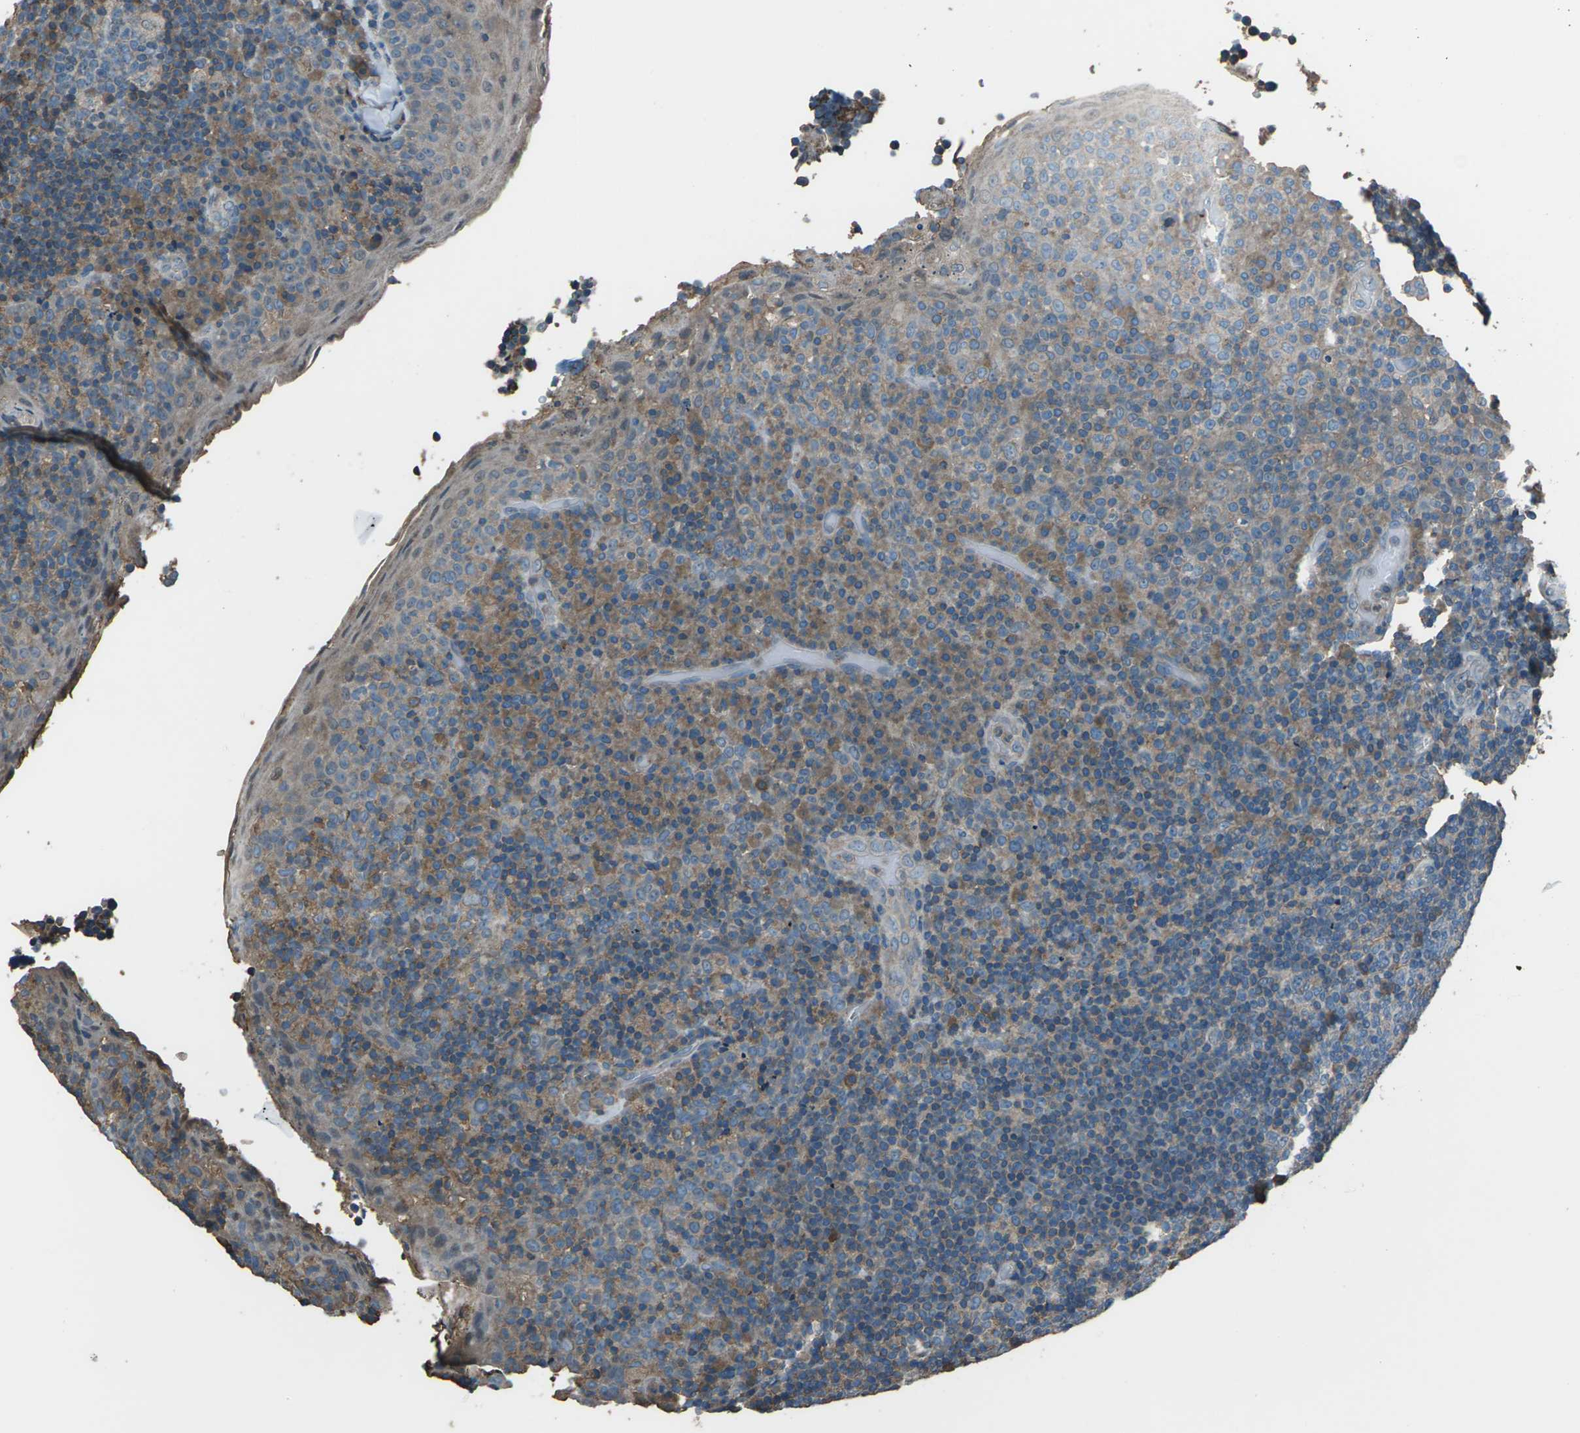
{"staining": {"intensity": "moderate", "quantity": "<25%", "location": "cytoplasmic/membranous"}, "tissue": "tonsil", "cell_type": "Germinal center cells", "image_type": "normal", "snomed": [{"axis": "morphology", "description": "Normal tissue, NOS"}, {"axis": "topography", "description": "Tonsil"}], "caption": "An immunohistochemistry photomicrograph of unremarkable tissue is shown. Protein staining in brown shows moderate cytoplasmic/membranous positivity in tonsil within germinal center cells.", "gene": "CMTM4", "patient": {"sex": "male", "age": 17}}